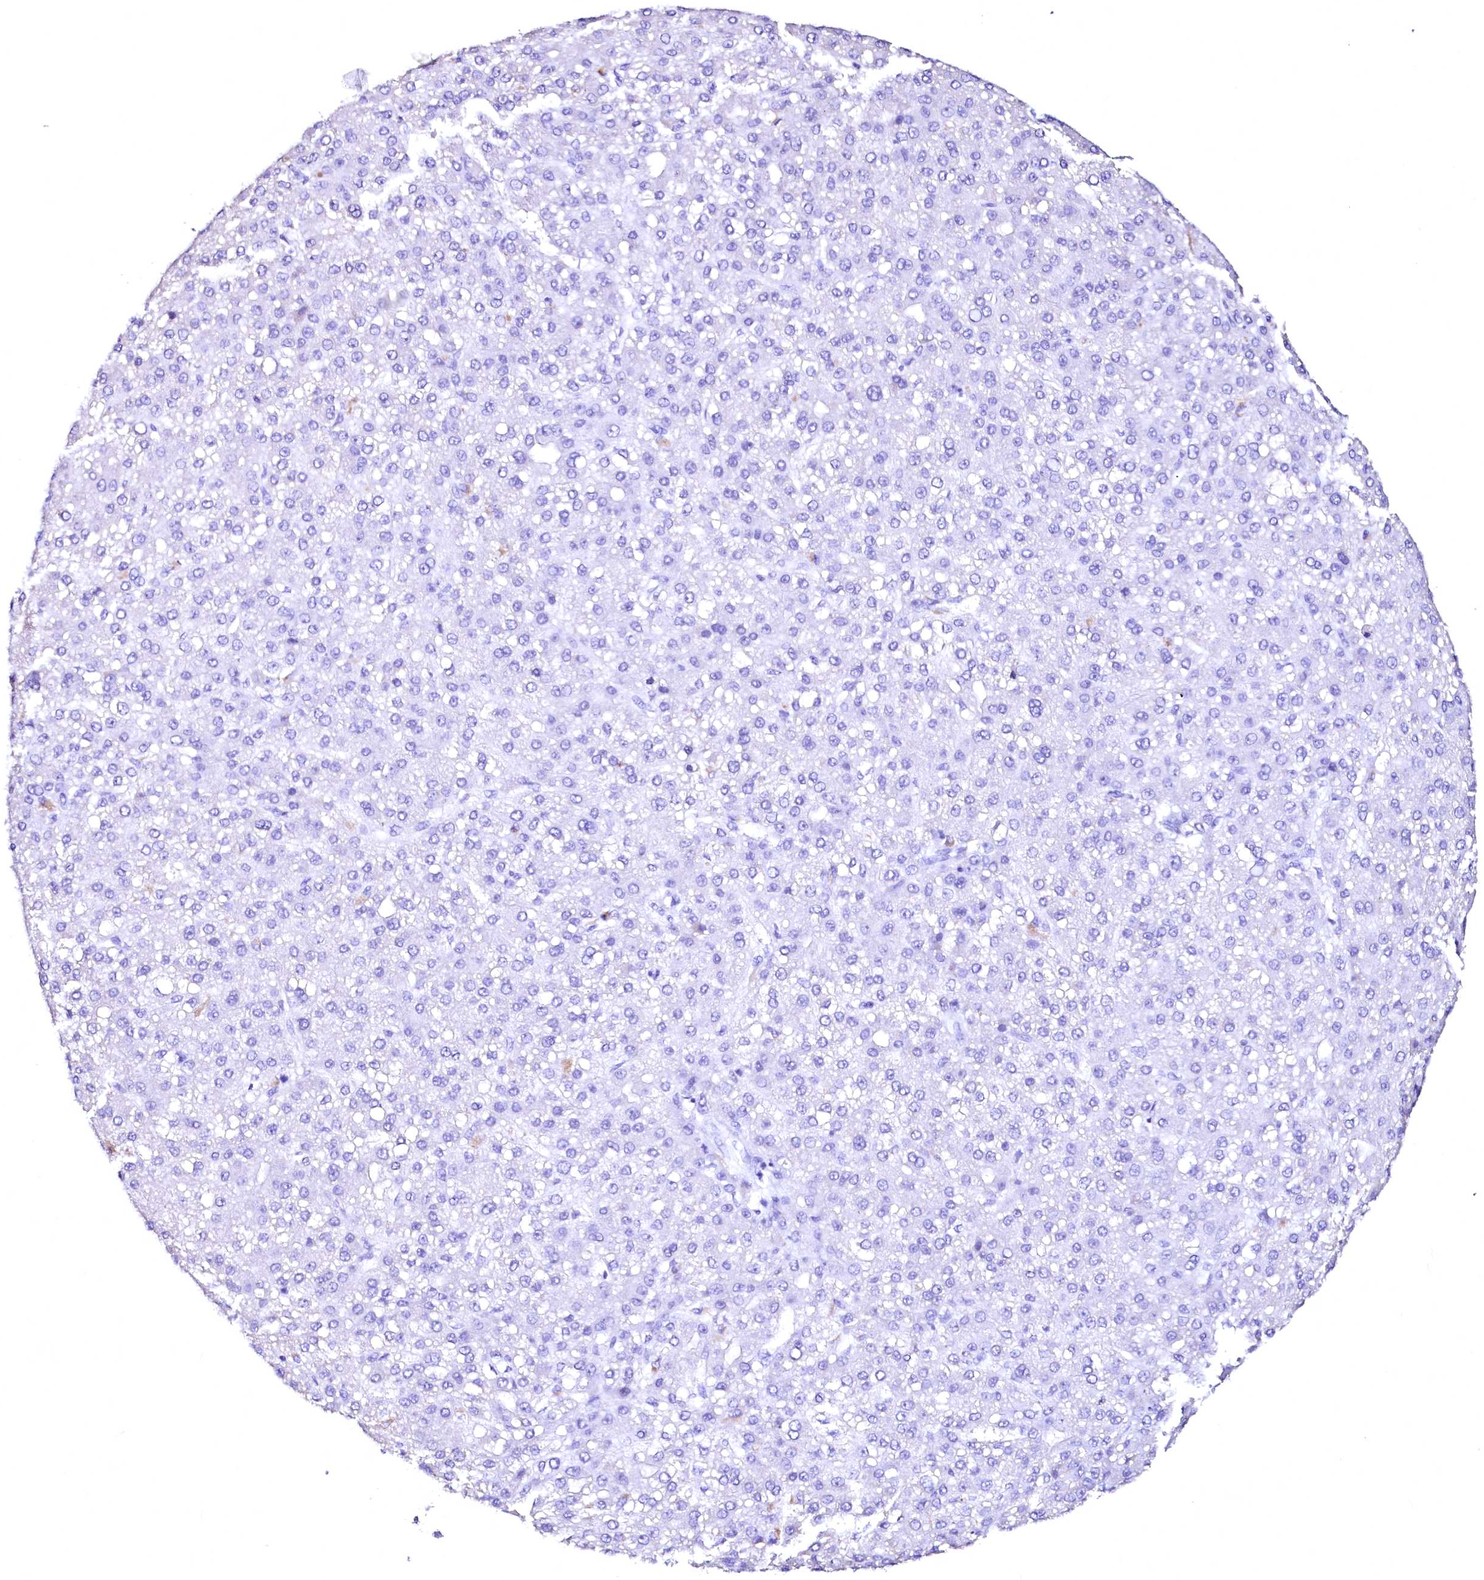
{"staining": {"intensity": "negative", "quantity": "none", "location": "none"}, "tissue": "liver cancer", "cell_type": "Tumor cells", "image_type": "cancer", "snomed": [{"axis": "morphology", "description": "Carcinoma, Hepatocellular, NOS"}, {"axis": "topography", "description": "Liver"}], "caption": "Immunohistochemistry (IHC) image of human hepatocellular carcinoma (liver) stained for a protein (brown), which exhibits no staining in tumor cells. Brightfield microscopy of immunohistochemistry stained with DAB (brown) and hematoxylin (blue), captured at high magnification.", "gene": "SFR1", "patient": {"sex": "male", "age": 67}}